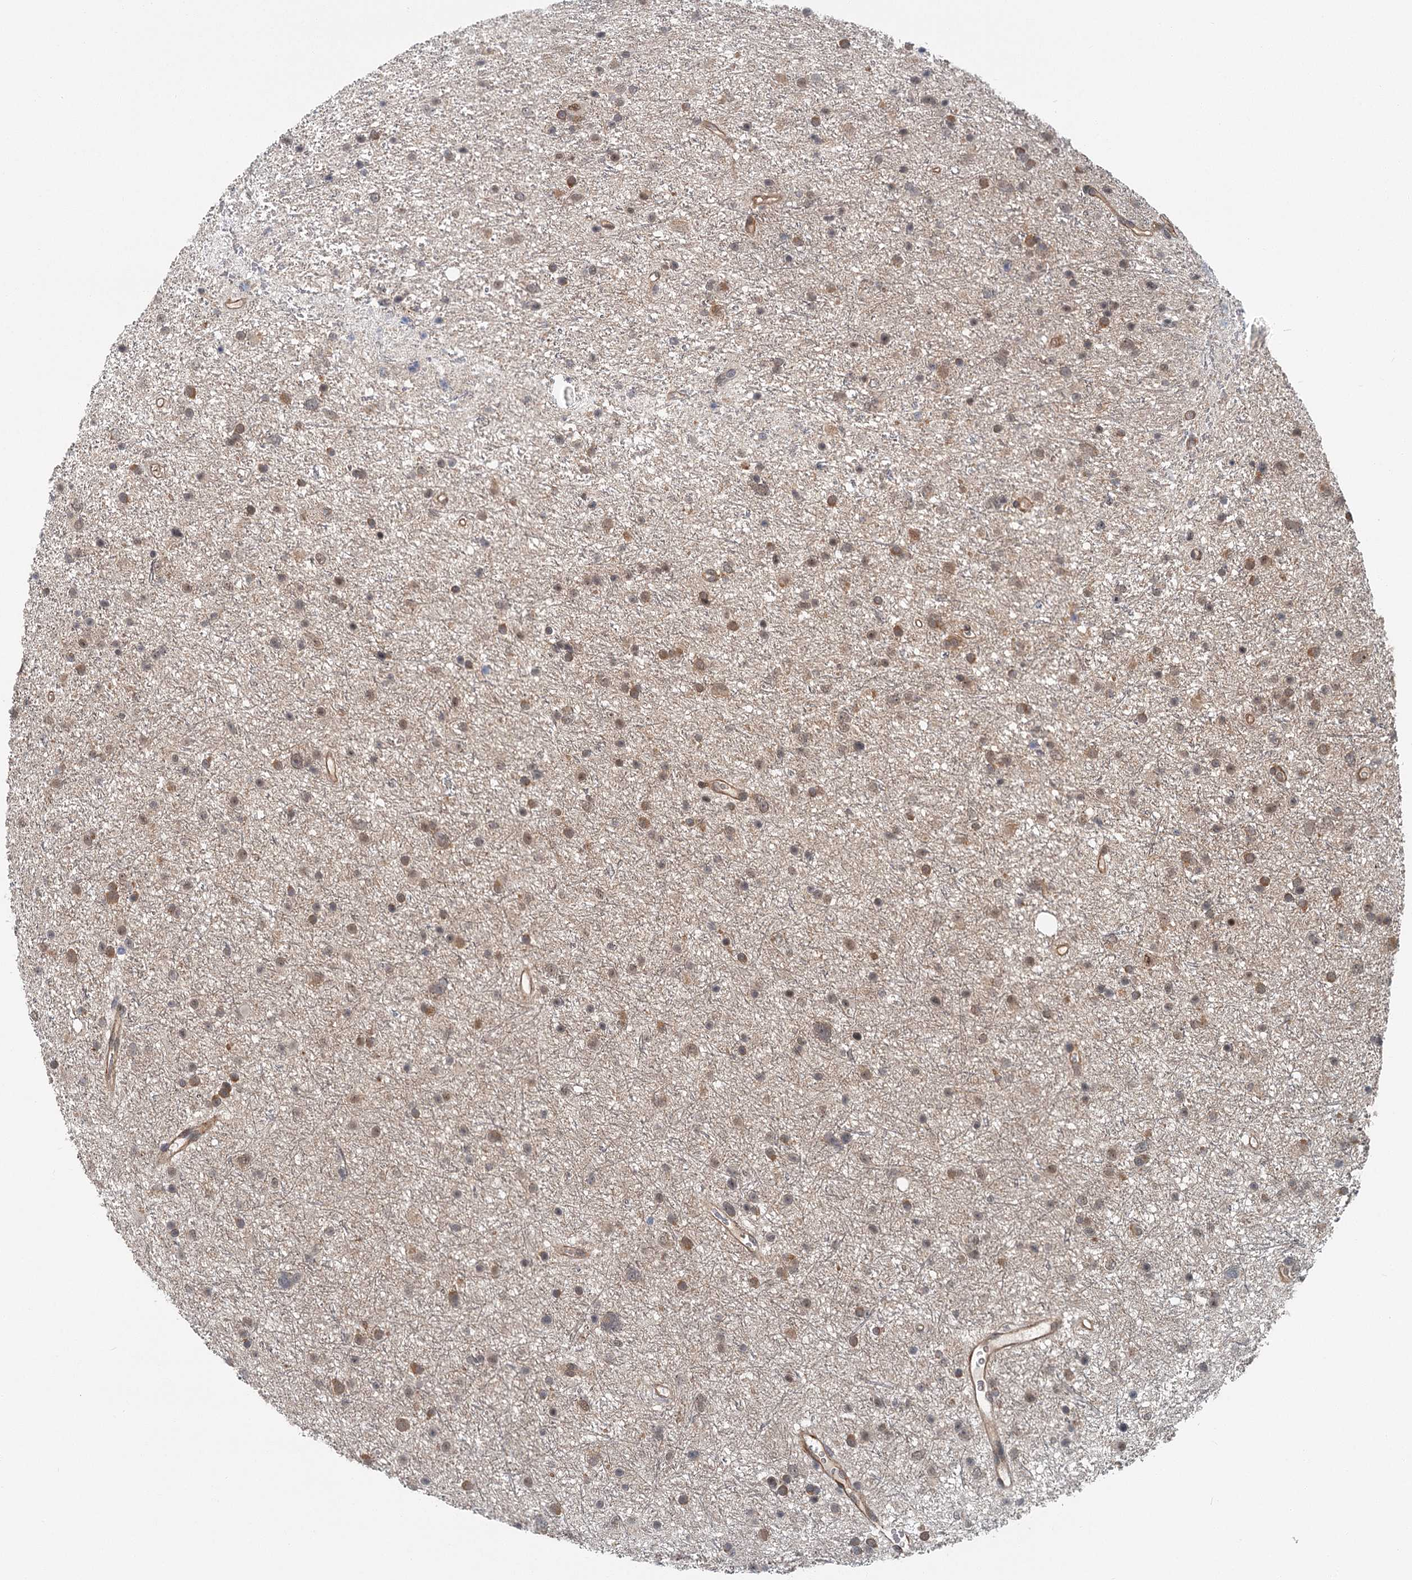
{"staining": {"intensity": "moderate", "quantity": ">75%", "location": "cytoplasmic/membranous,nuclear"}, "tissue": "glioma", "cell_type": "Tumor cells", "image_type": "cancer", "snomed": [{"axis": "morphology", "description": "Glioma, malignant, Low grade"}, {"axis": "topography", "description": "Cerebral cortex"}], "caption": "Human low-grade glioma (malignant) stained for a protein (brown) shows moderate cytoplasmic/membranous and nuclear positive positivity in about >75% of tumor cells.", "gene": "TAS2R42", "patient": {"sex": "female", "age": 39}}